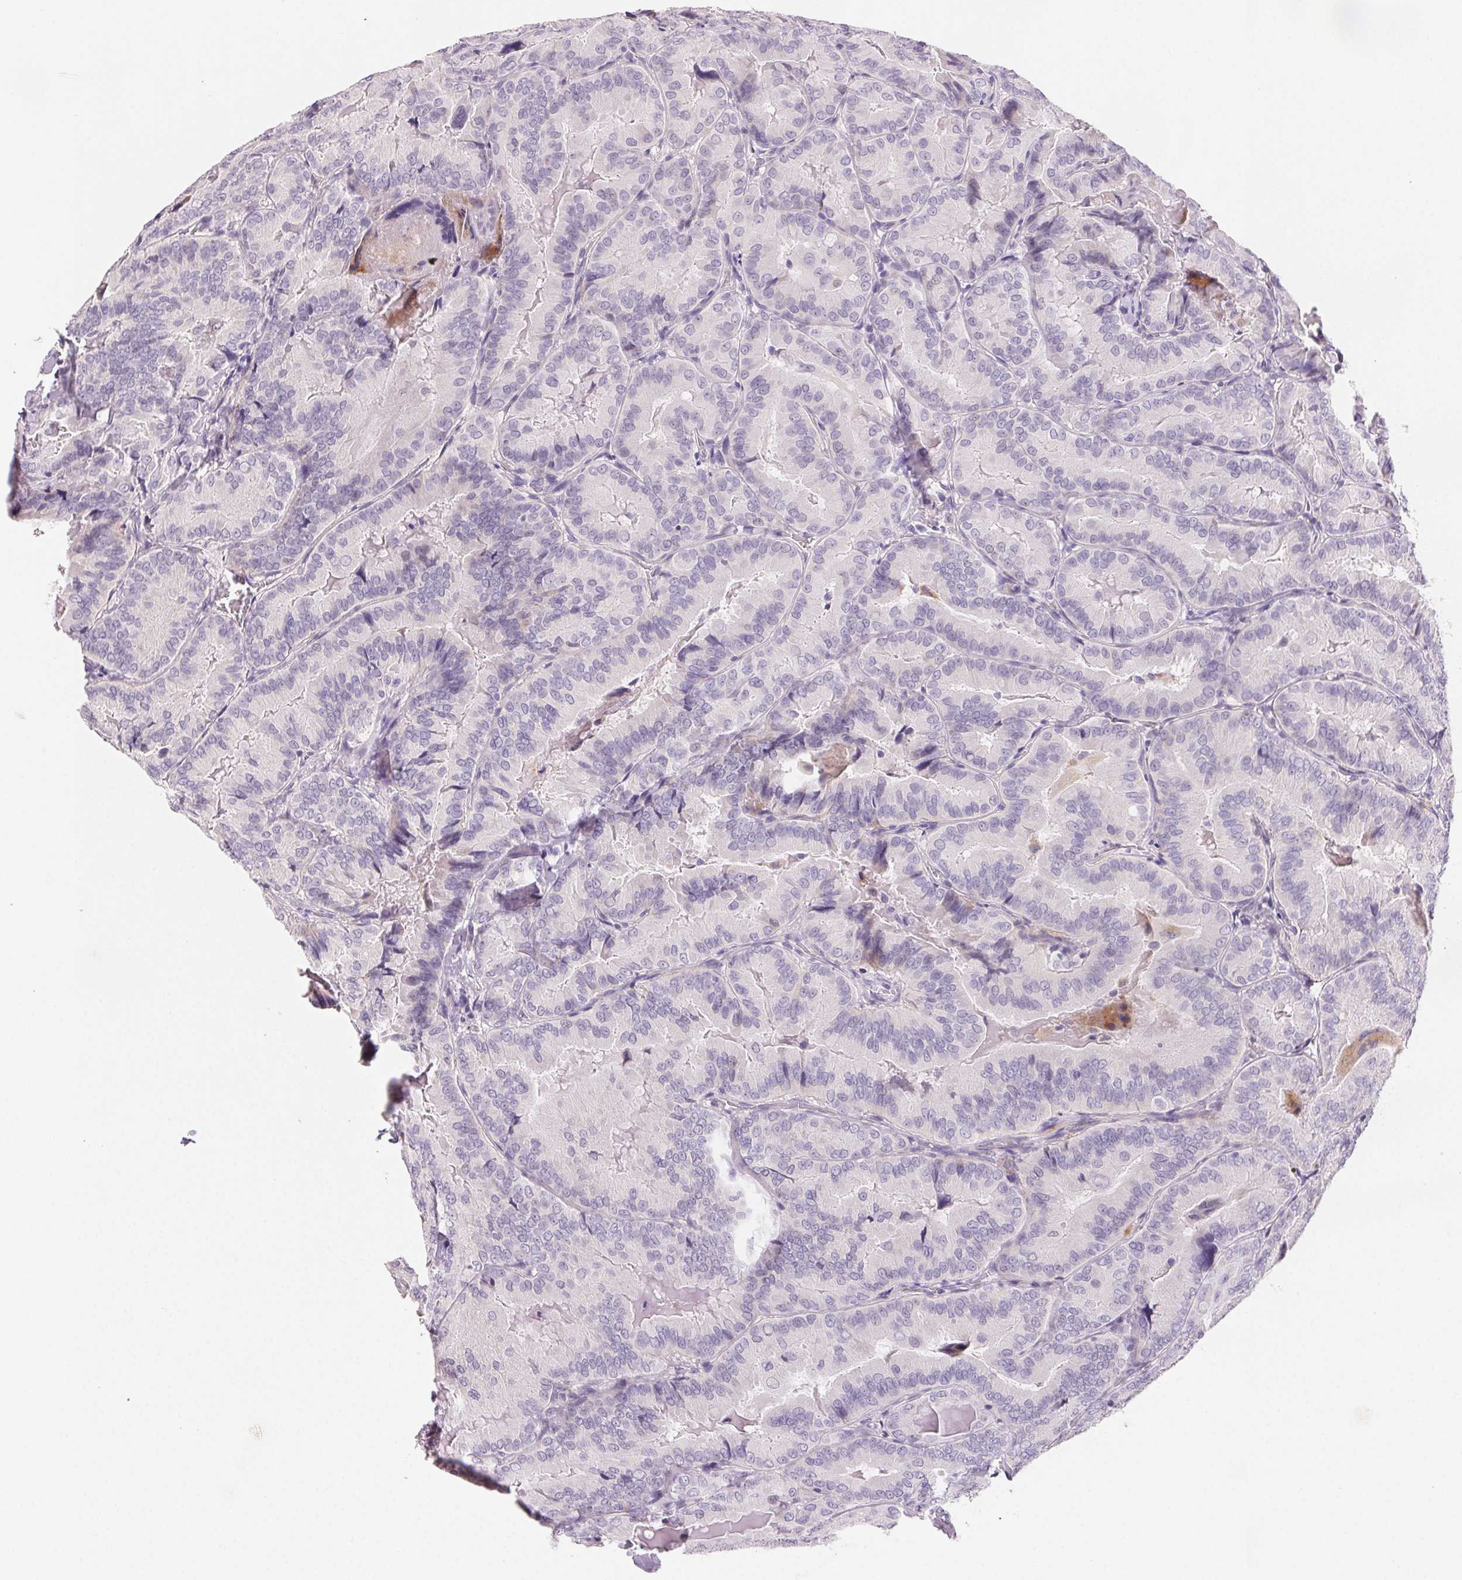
{"staining": {"intensity": "negative", "quantity": "none", "location": "none"}, "tissue": "thyroid cancer", "cell_type": "Tumor cells", "image_type": "cancer", "snomed": [{"axis": "morphology", "description": "Papillary adenocarcinoma, NOS"}, {"axis": "topography", "description": "Thyroid gland"}], "caption": "The histopathology image shows no significant expression in tumor cells of thyroid cancer. Brightfield microscopy of immunohistochemistry (IHC) stained with DAB (brown) and hematoxylin (blue), captured at high magnification.", "gene": "BPIFB2", "patient": {"sex": "male", "age": 61}}